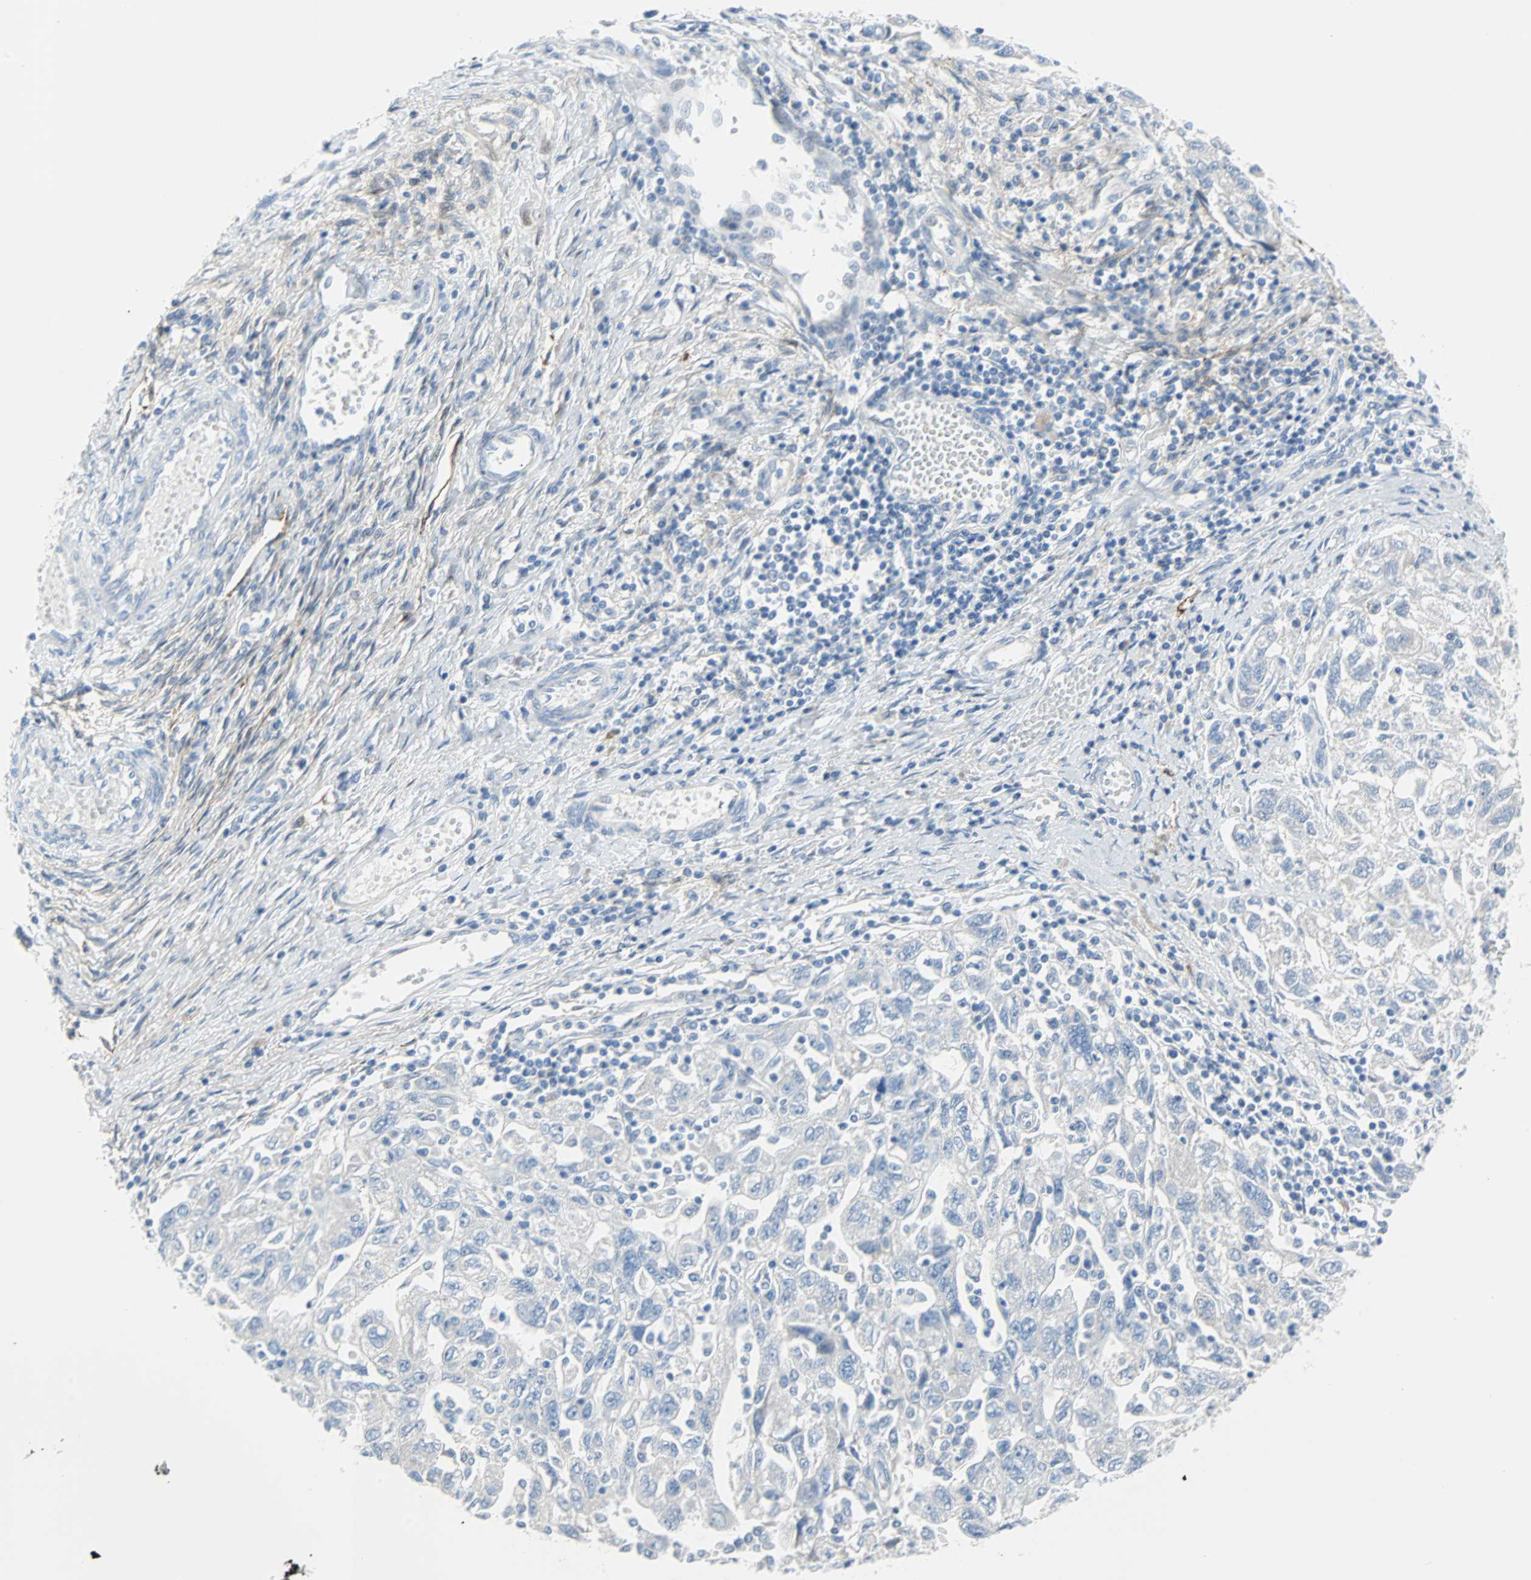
{"staining": {"intensity": "negative", "quantity": "none", "location": "none"}, "tissue": "ovarian cancer", "cell_type": "Tumor cells", "image_type": "cancer", "snomed": [{"axis": "morphology", "description": "Carcinoma, NOS"}, {"axis": "morphology", "description": "Cystadenocarcinoma, serous, NOS"}, {"axis": "topography", "description": "Ovary"}], "caption": "Tumor cells show no significant positivity in ovarian cancer.", "gene": "PDPN", "patient": {"sex": "female", "age": 69}}